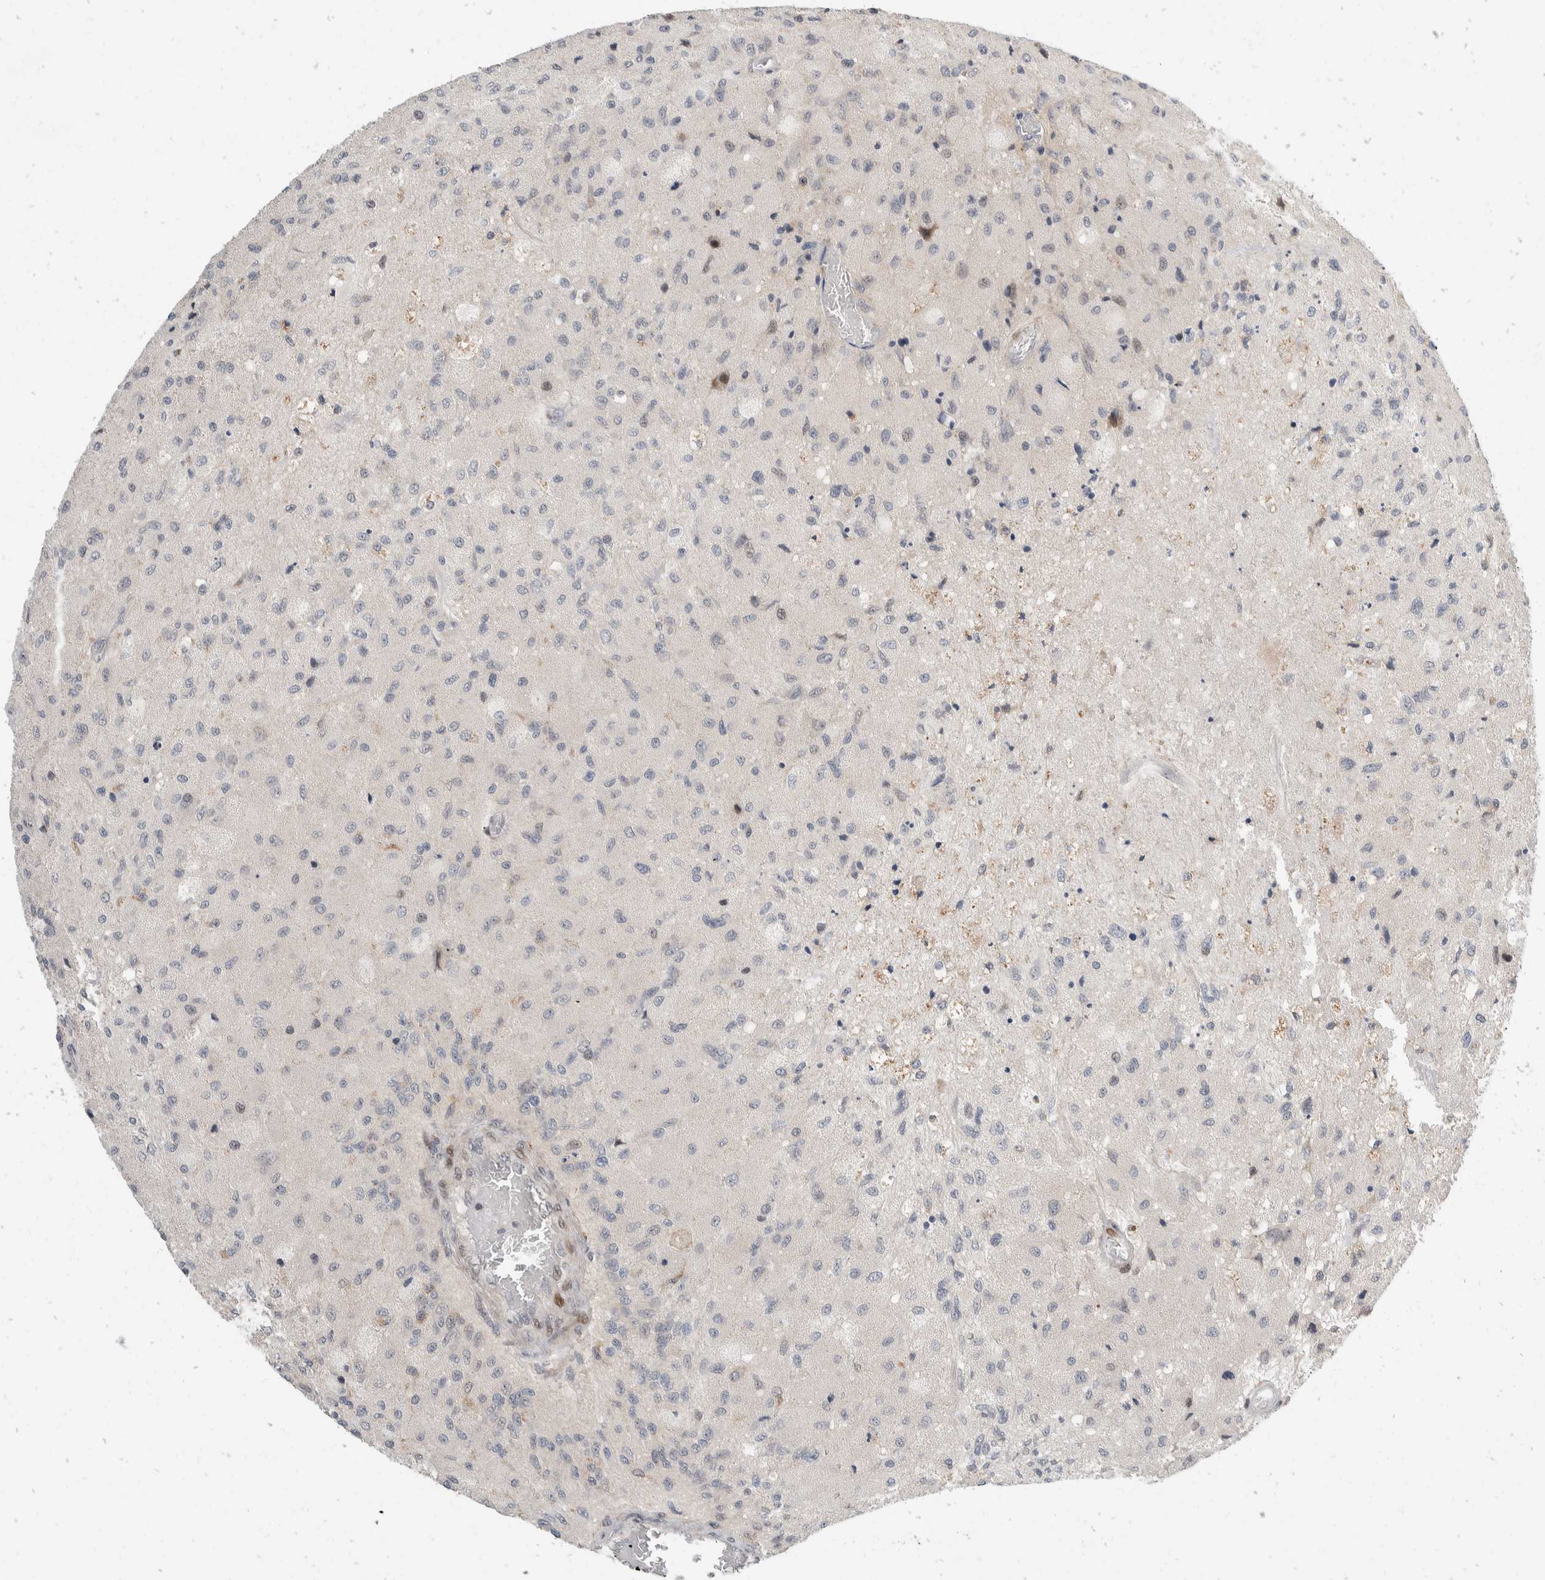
{"staining": {"intensity": "negative", "quantity": "none", "location": "none"}, "tissue": "glioma", "cell_type": "Tumor cells", "image_type": "cancer", "snomed": [{"axis": "morphology", "description": "Normal tissue, NOS"}, {"axis": "morphology", "description": "Glioma, malignant, High grade"}, {"axis": "topography", "description": "Cerebral cortex"}], "caption": "Protein analysis of glioma displays no significant positivity in tumor cells.", "gene": "ZNF703", "patient": {"sex": "male", "age": 77}}